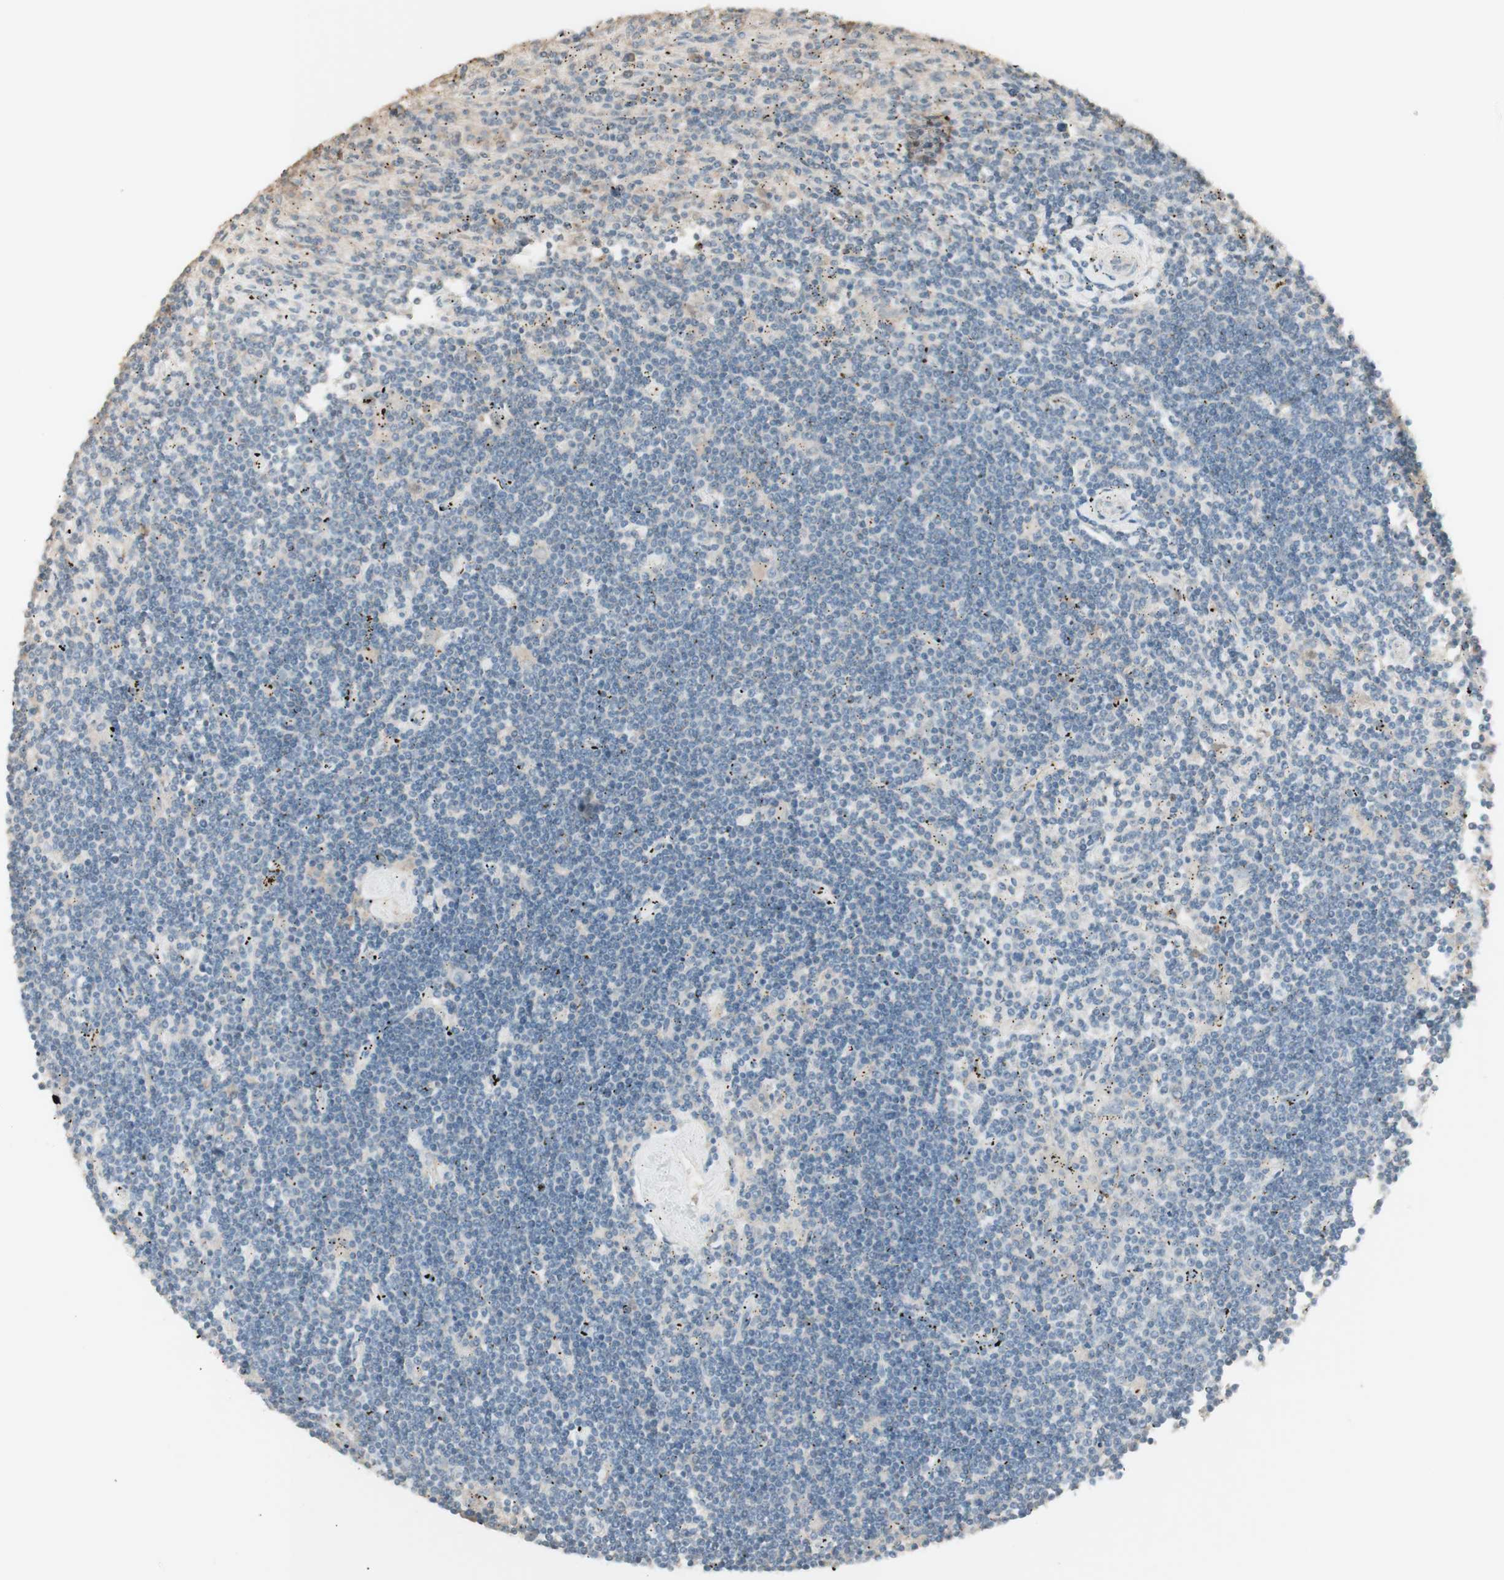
{"staining": {"intensity": "negative", "quantity": "none", "location": "none"}, "tissue": "lymphoma", "cell_type": "Tumor cells", "image_type": "cancer", "snomed": [{"axis": "morphology", "description": "Malignant lymphoma, non-Hodgkin's type, Low grade"}, {"axis": "topography", "description": "Spleen"}], "caption": "Immunohistochemical staining of malignant lymphoma, non-Hodgkin's type (low-grade) reveals no significant staining in tumor cells.", "gene": "IFNG", "patient": {"sex": "male", "age": 76}}